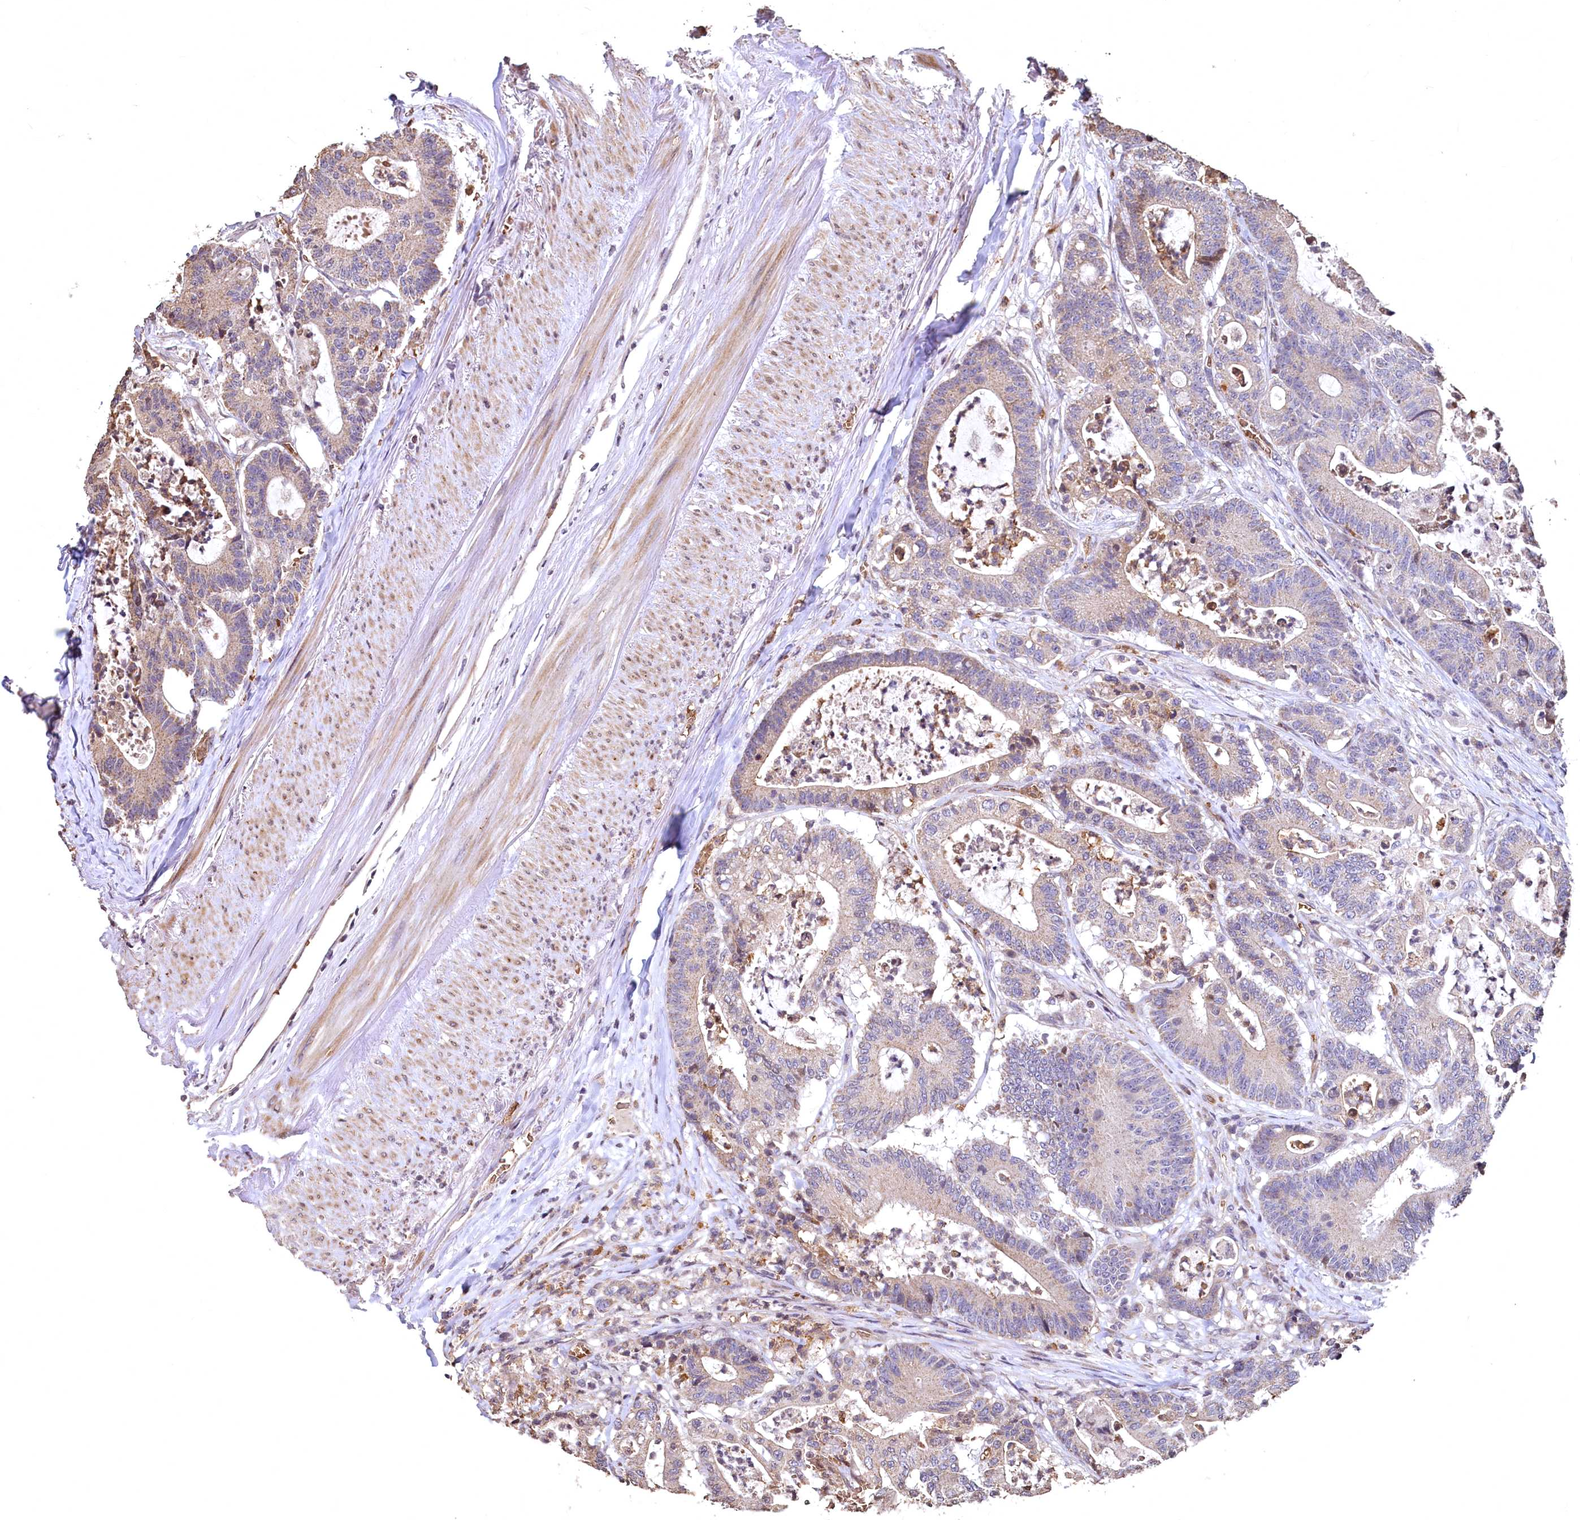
{"staining": {"intensity": "weak", "quantity": "25%-75%", "location": "cytoplasmic/membranous"}, "tissue": "colorectal cancer", "cell_type": "Tumor cells", "image_type": "cancer", "snomed": [{"axis": "morphology", "description": "Adenocarcinoma, NOS"}, {"axis": "topography", "description": "Colon"}], "caption": "Protein staining reveals weak cytoplasmic/membranous expression in about 25%-75% of tumor cells in colorectal cancer (adenocarcinoma).", "gene": "SPTA1", "patient": {"sex": "female", "age": 84}}